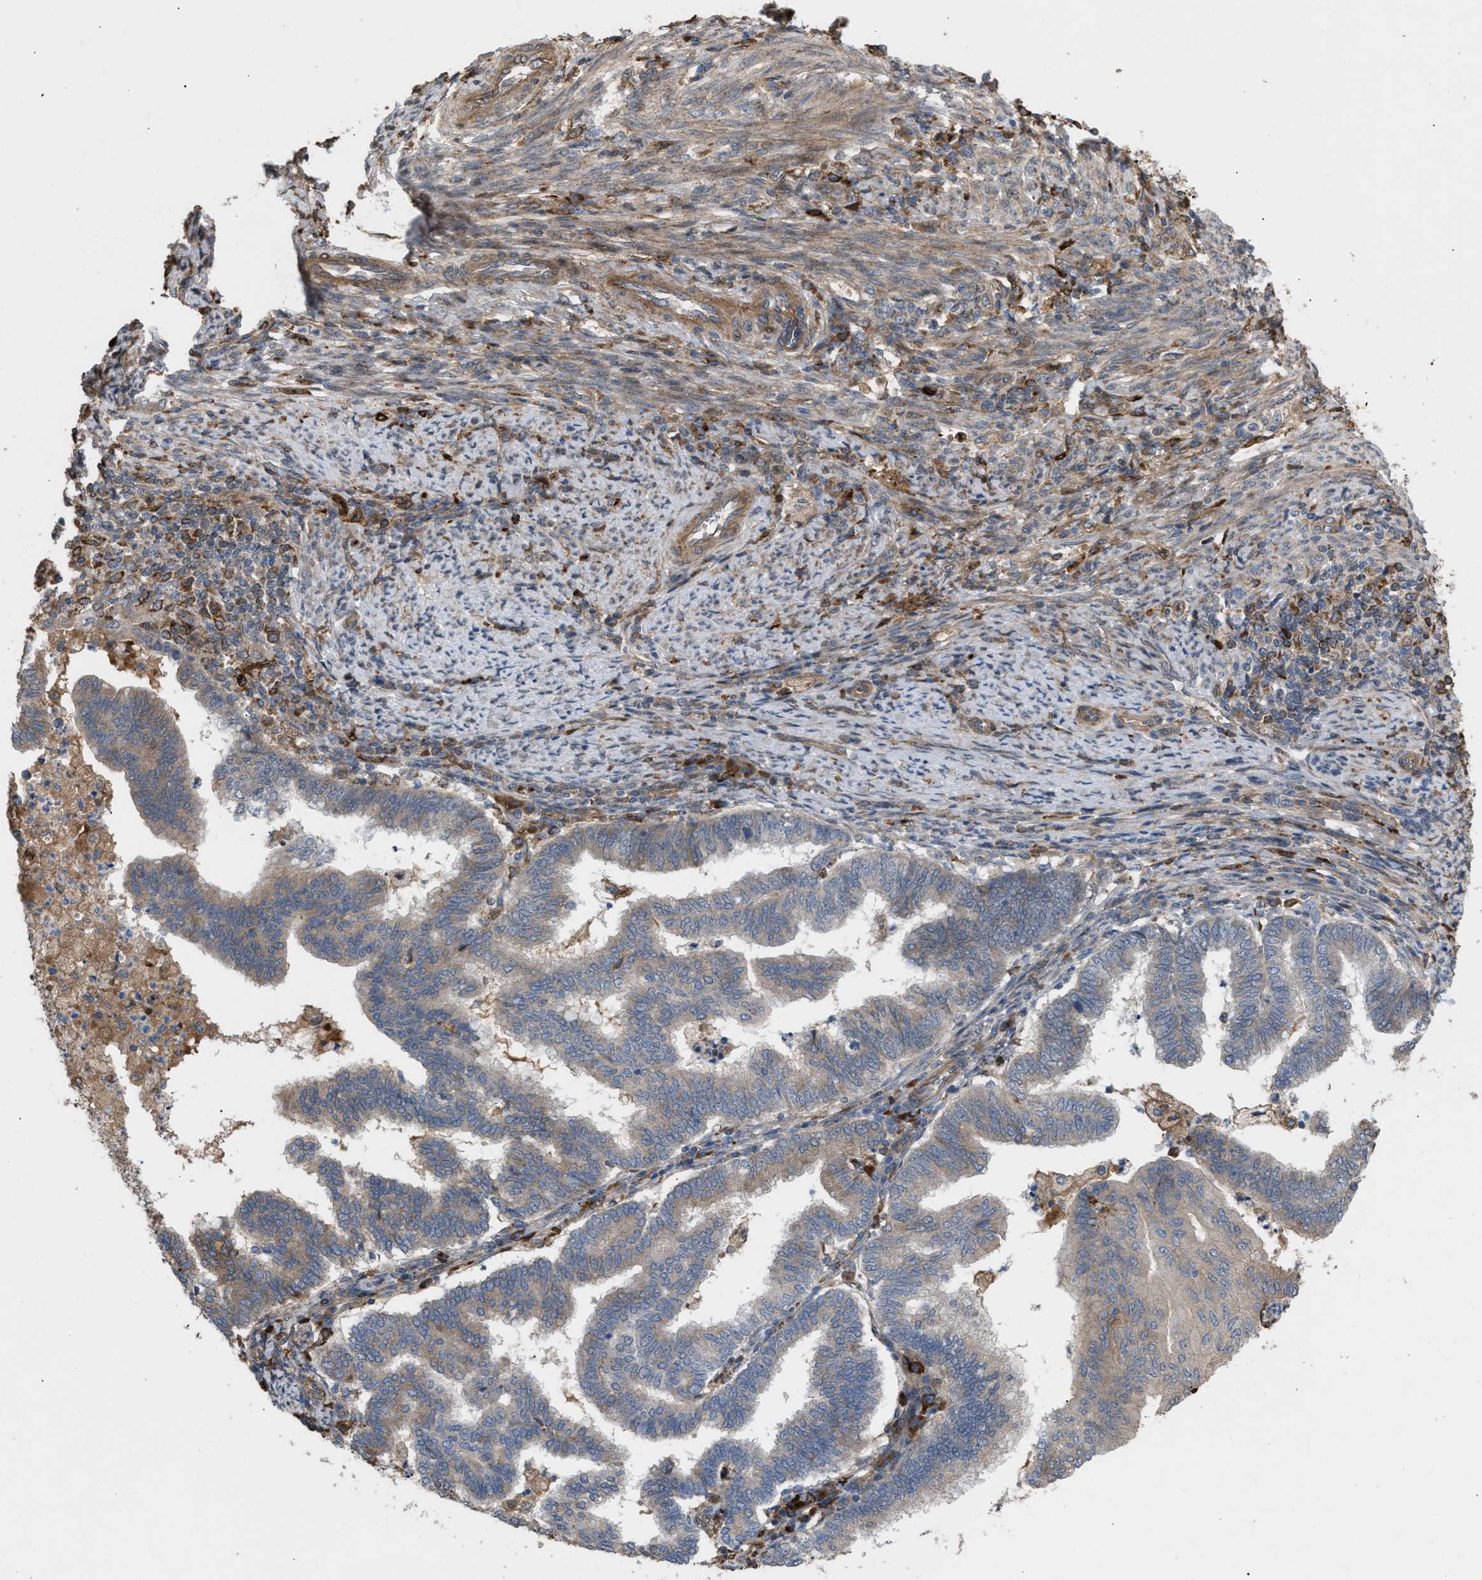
{"staining": {"intensity": "weak", "quantity": ">75%", "location": "cytoplasmic/membranous"}, "tissue": "endometrial cancer", "cell_type": "Tumor cells", "image_type": "cancer", "snomed": [{"axis": "morphology", "description": "Polyp, NOS"}, {"axis": "morphology", "description": "Adenocarcinoma, NOS"}, {"axis": "morphology", "description": "Adenoma, NOS"}, {"axis": "topography", "description": "Endometrium"}], "caption": "Immunohistochemistry photomicrograph of neoplastic tissue: endometrial cancer stained using immunohistochemistry shows low levels of weak protein expression localized specifically in the cytoplasmic/membranous of tumor cells, appearing as a cytoplasmic/membranous brown color.", "gene": "GCC1", "patient": {"sex": "female", "age": 79}}